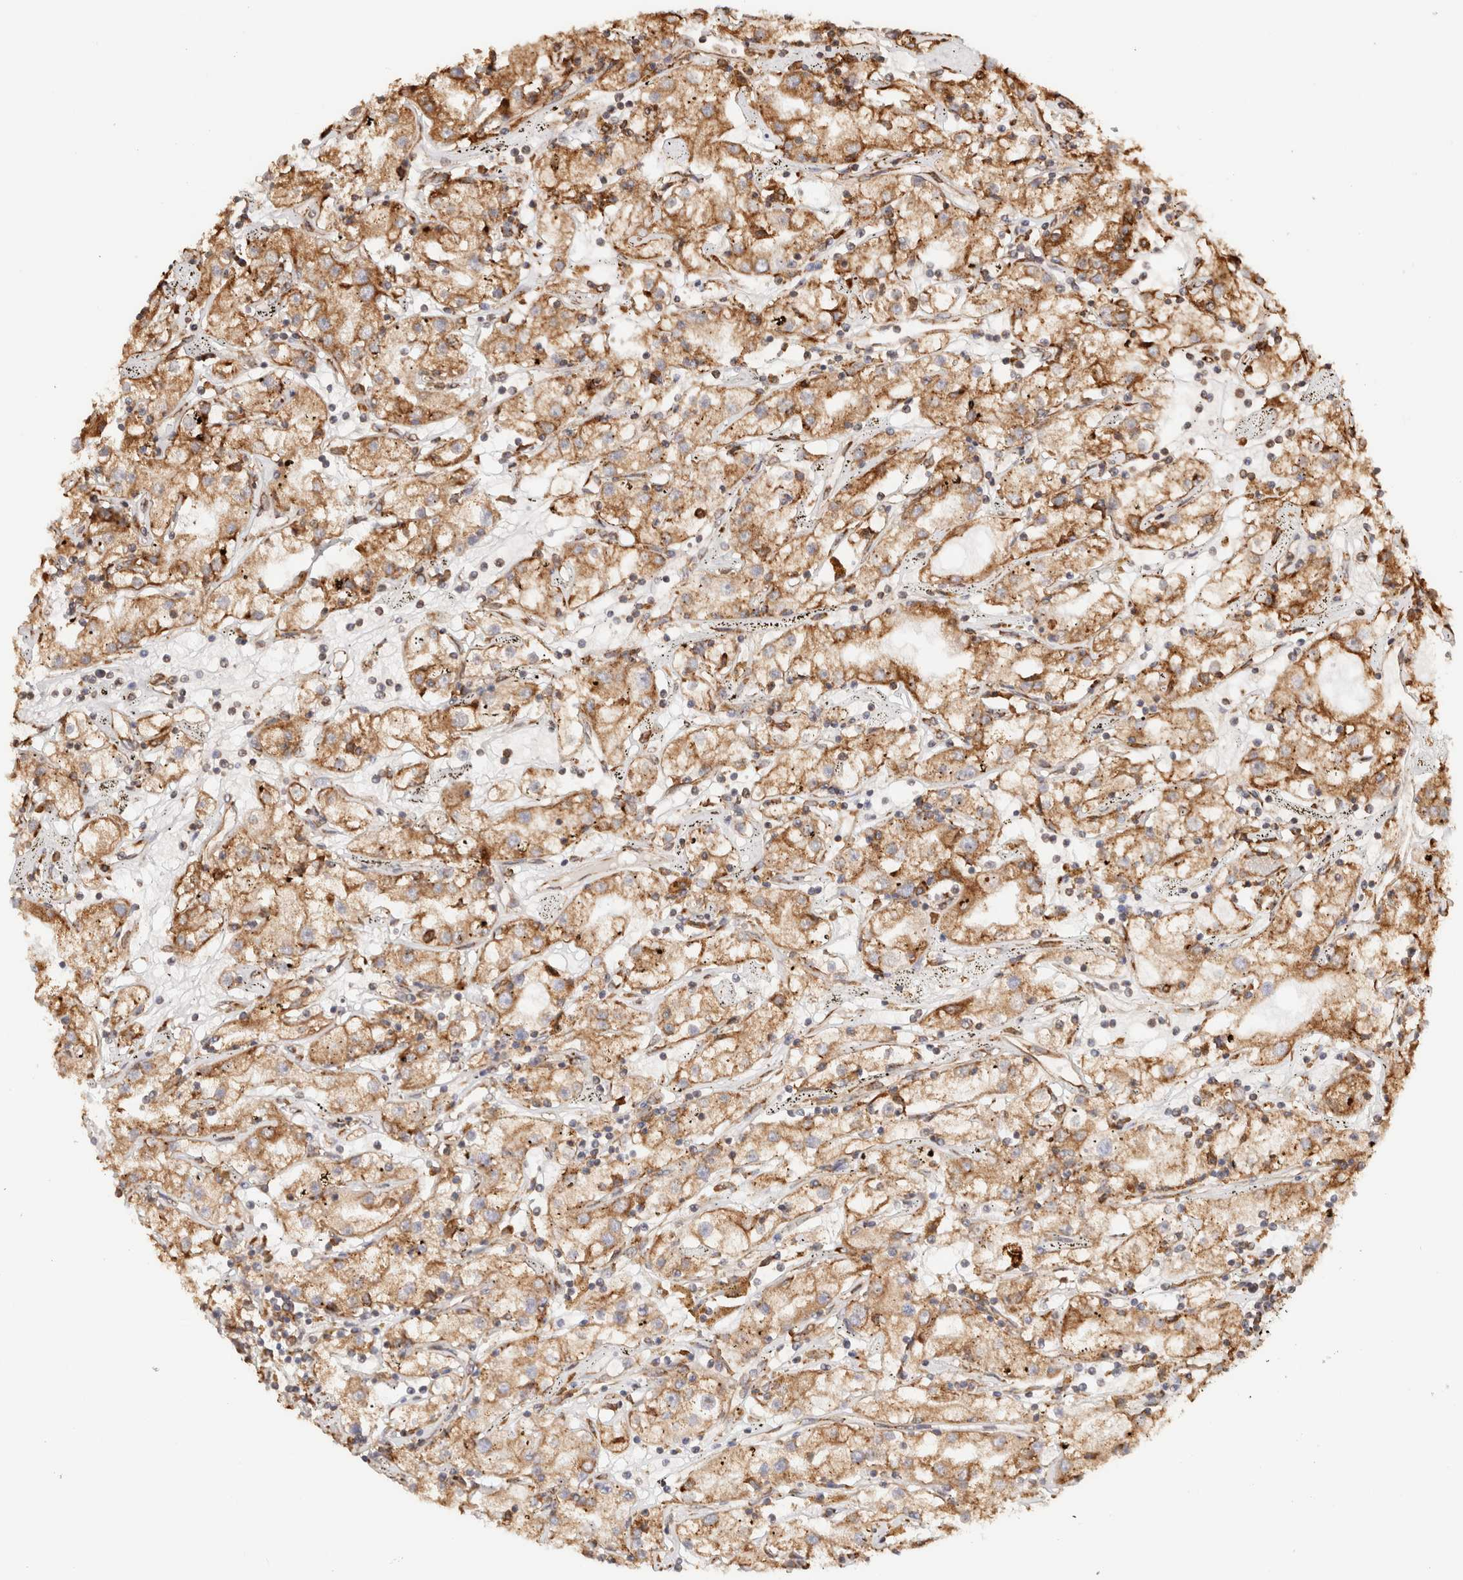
{"staining": {"intensity": "moderate", "quantity": ">75%", "location": "cytoplasmic/membranous"}, "tissue": "renal cancer", "cell_type": "Tumor cells", "image_type": "cancer", "snomed": [{"axis": "morphology", "description": "Adenocarcinoma, NOS"}, {"axis": "topography", "description": "Kidney"}], "caption": "Renal adenocarcinoma stained with immunohistochemistry (IHC) exhibits moderate cytoplasmic/membranous positivity in about >75% of tumor cells. Nuclei are stained in blue.", "gene": "FER", "patient": {"sex": "male", "age": 56}}